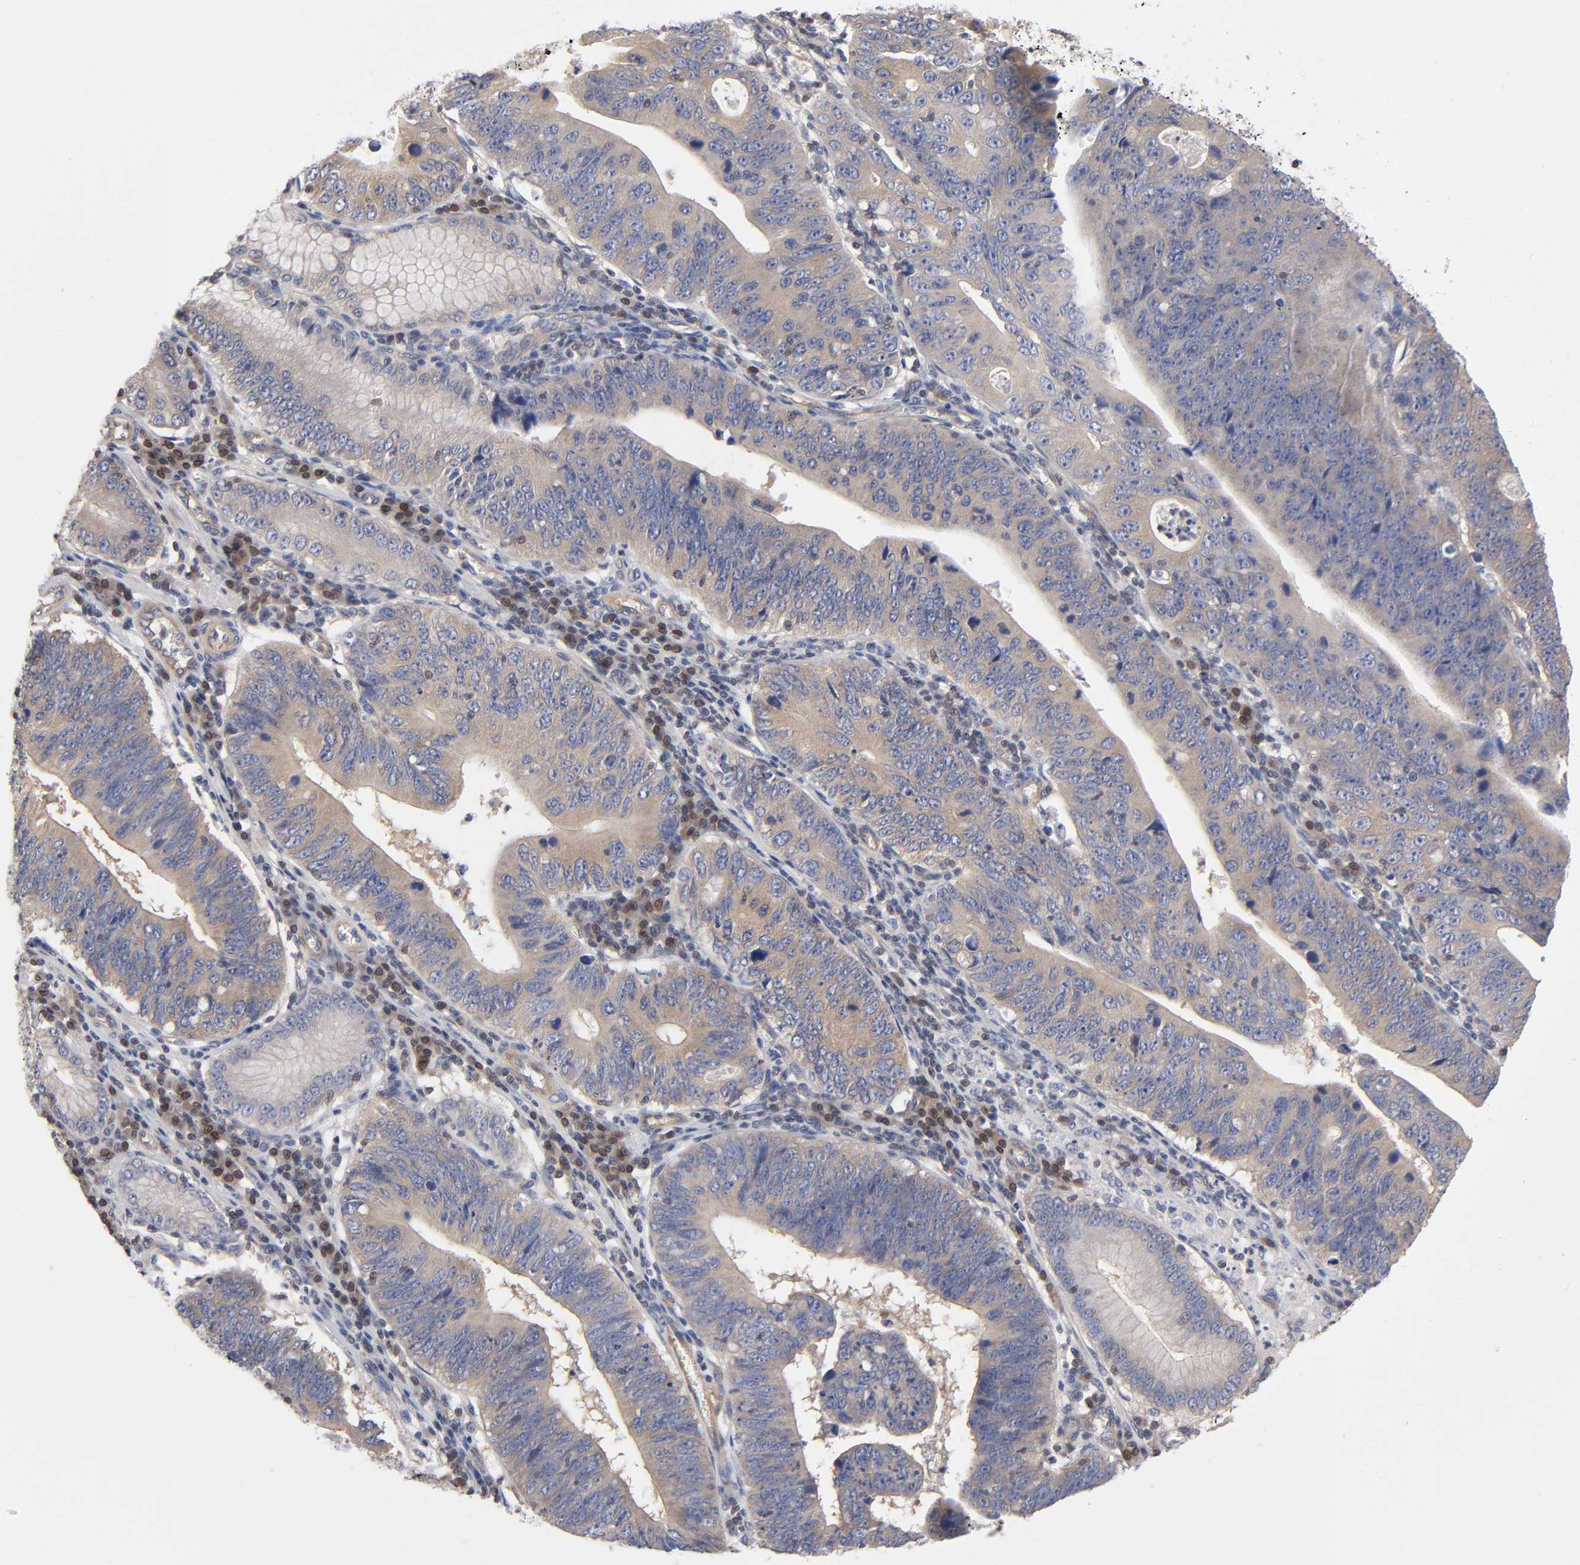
{"staining": {"intensity": "weak", "quantity": ">75%", "location": "cytoplasmic/membranous"}, "tissue": "stomach cancer", "cell_type": "Tumor cells", "image_type": "cancer", "snomed": [{"axis": "morphology", "description": "Adenocarcinoma, NOS"}, {"axis": "topography", "description": "Stomach"}], "caption": "High-magnification brightfield microscopy of stomach cancer (adenocarcinoma) stained with DAB (3,3'-diaminobenzidine) (brown) and counterstained with hematoxylin (blue). tumor cells exhibit weak cytoplasmic/membranous positivity is present in about>75% of cells. (Brightfield microscopy of DAB IHC at high magnification).", "gene": "STRN3", "patient": {"sex": "male", "age": 59}}